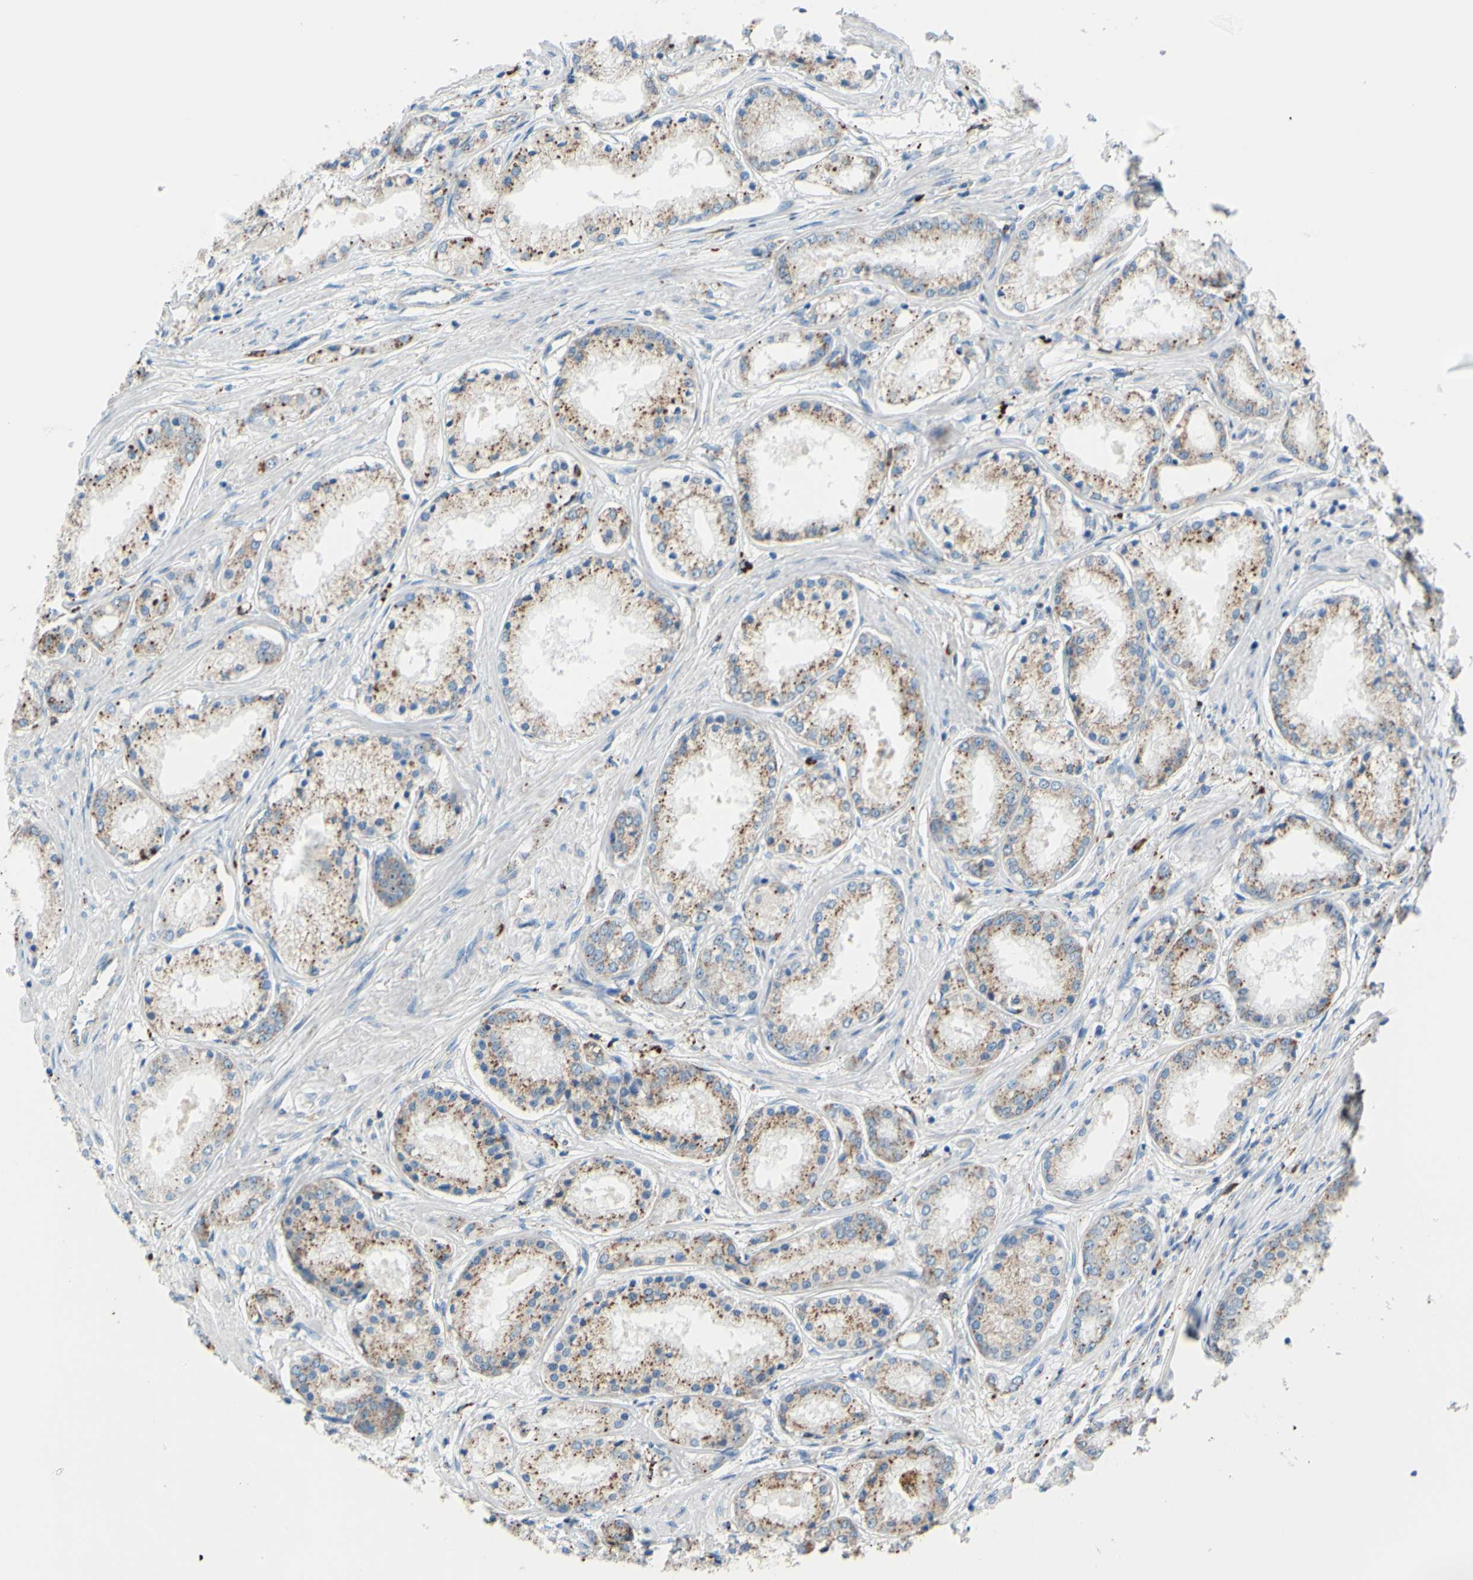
{"staining": {"intensity": "moderate", "quantity": ">75%", "location": "cytoplasmic/membranous"}, "tissue": "prostate cancer", "cell_type": "Tumor cells", "image_type": "cancer", "snomed": [{"axis": "morphology", "description": "Adenocarcinoma, High grade"}, {"axis": "topography", "description": "Prostate"}], "caption": "Immunohistochemistry (IHC) of human prostate cancer (adenocarcinoma (high-grade)) reveals medium levels of moderate cytoplasmic/membranous positivity in about >75% of tumor cells. The staining is performed using DAB (3,3'-diaminobenzidine) brown chromogen to label protein expression. The nuclei are counter-stained blue using hematoxylin.", "gene": "CTSD", "patient": {"sex": "male", "age": 59}}